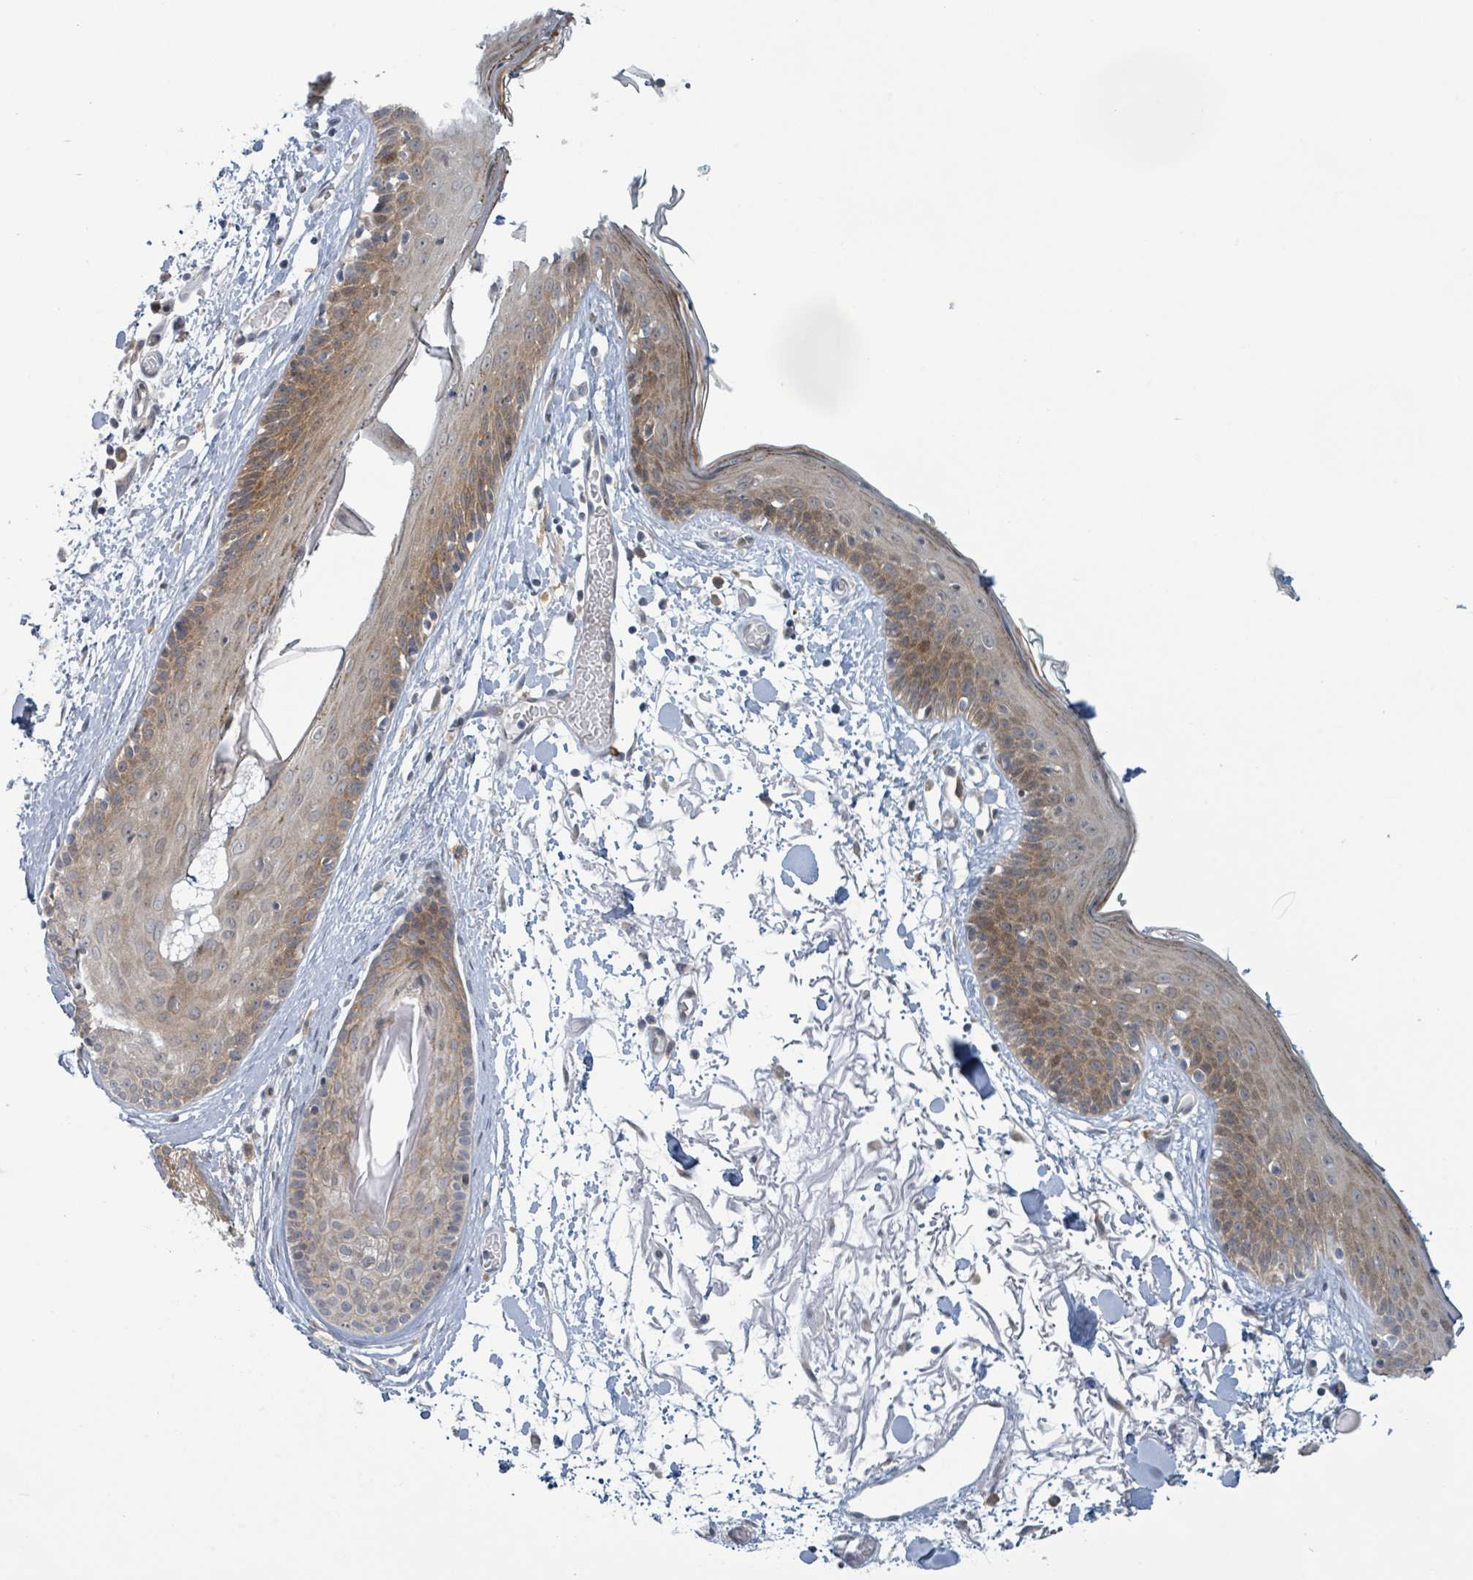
{"staining": {"intensity": "weak", "quantity": ">75%", "location": "cytoplasmic/membranous"}, "tissue": "skin", "cell_type": "Fibroblasts", "image_type": "normal", "snomed": [{"axis": "morphology", "description": "Normal tissue, NOS"}, {"axis": "topography", "description": "Skin"}], "caption": "A low amount of weak cytoplasmic/membranous staining is appreciated in about >75% of fibroblasts in benign skin. (Brightfield microscopy of DAB IHC at high magnification).", "gene": "RPL32", "patient": {"sex": "male", "age": 79}}